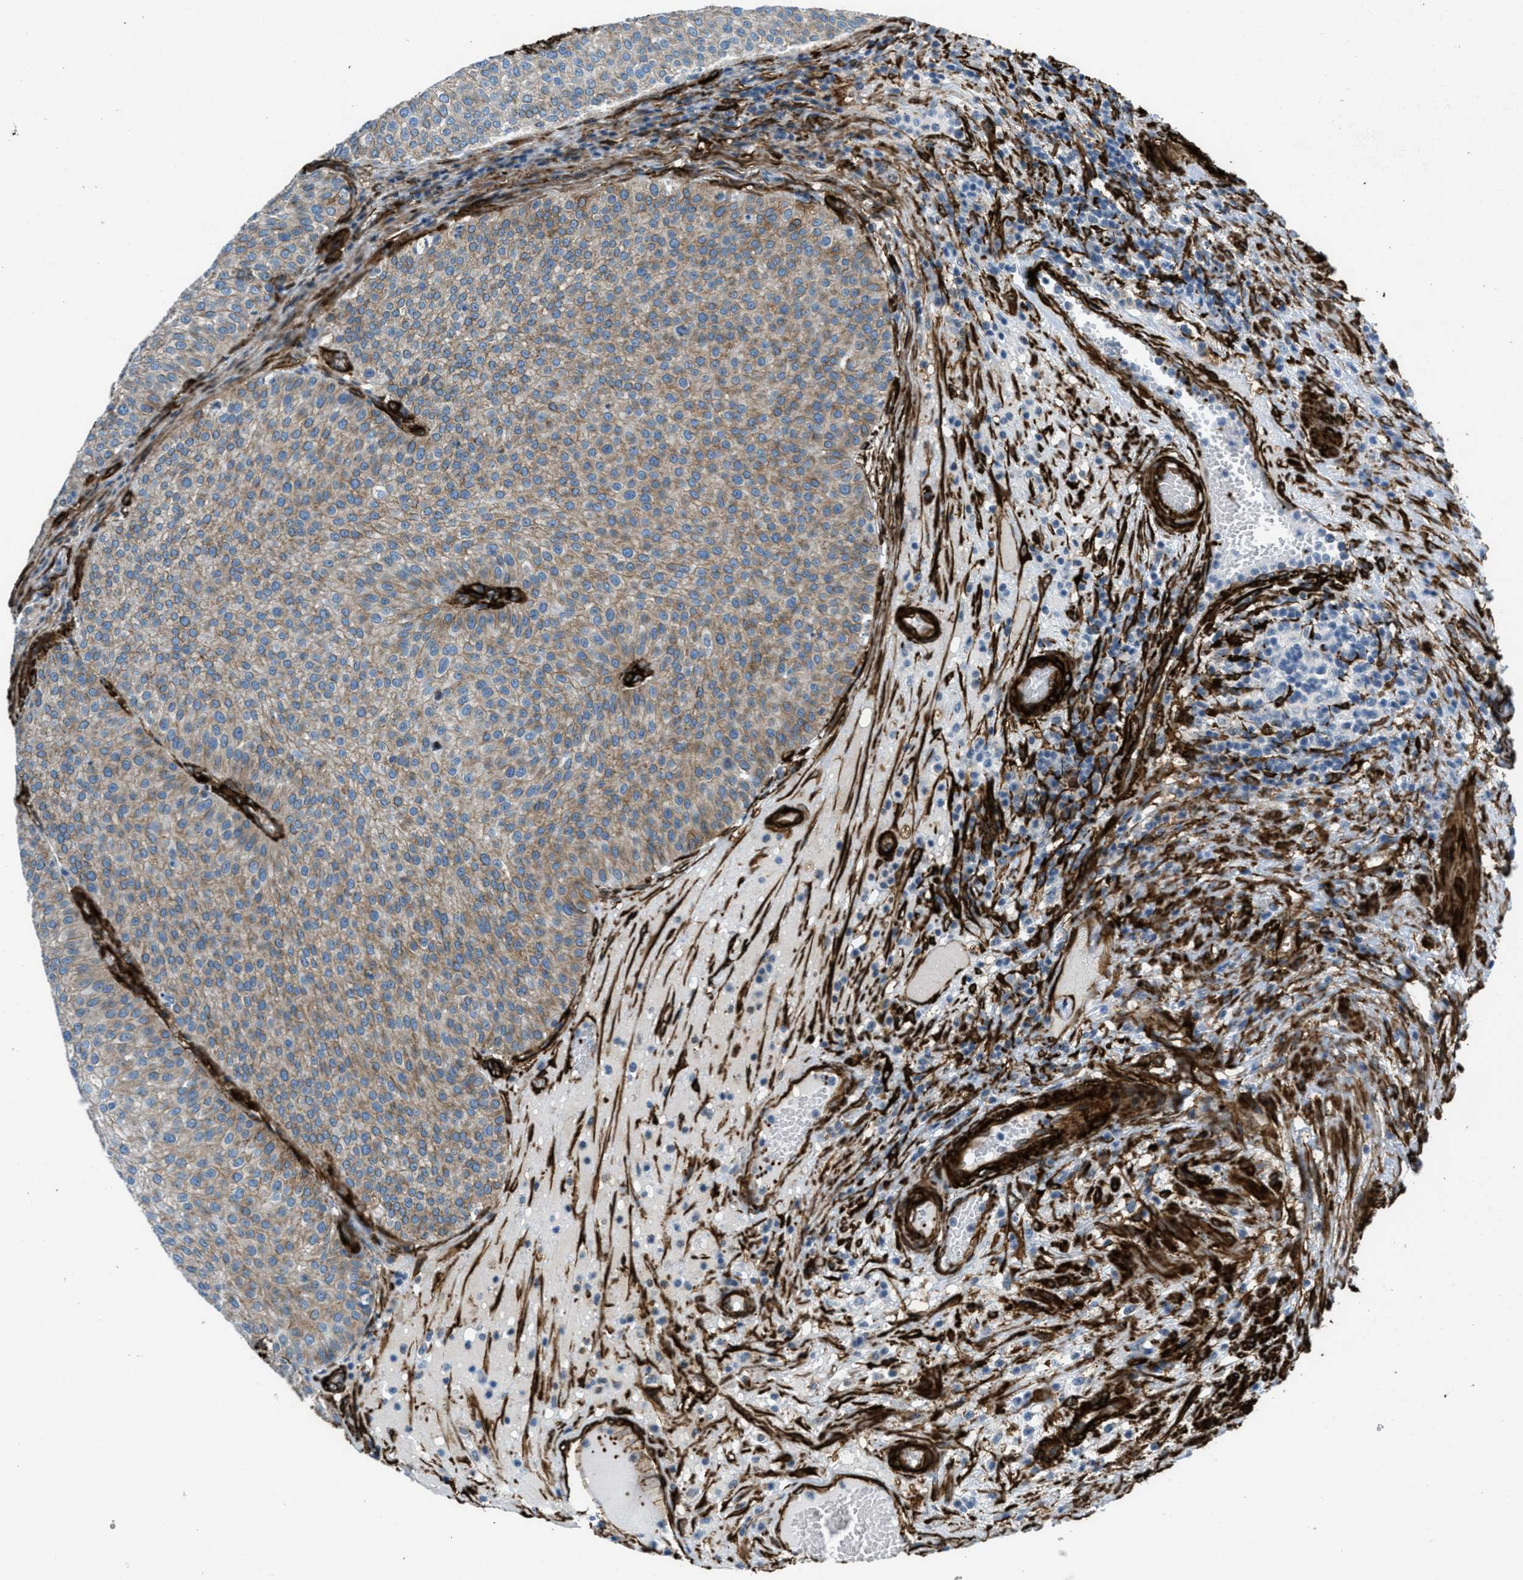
{"staining": {"intensity": "moderate", "quantity": ">75%", "location": "cytoplasmic/membranous"}, "tissue": "urothelial cancer", "cell_type": "Tumor cells", "image_type": "cancer", "snomed": [{"axis": "morphology", "description": "Urothelial carcinoma, Low grade"}, {"axis": "topography", "description": "Smooth muscle"}, {"axis": "topography", "description": "Urinary bladder"}], "caption": "IHC histopathology image of human urothelial cancer stained for a protein (brown), which reveals medium levels of moderate cytoplasmic/membranous expression in approximately >75% of tumor cells.", "gene": "CALD1", "patient": {"sex": "male", "age": 60}}